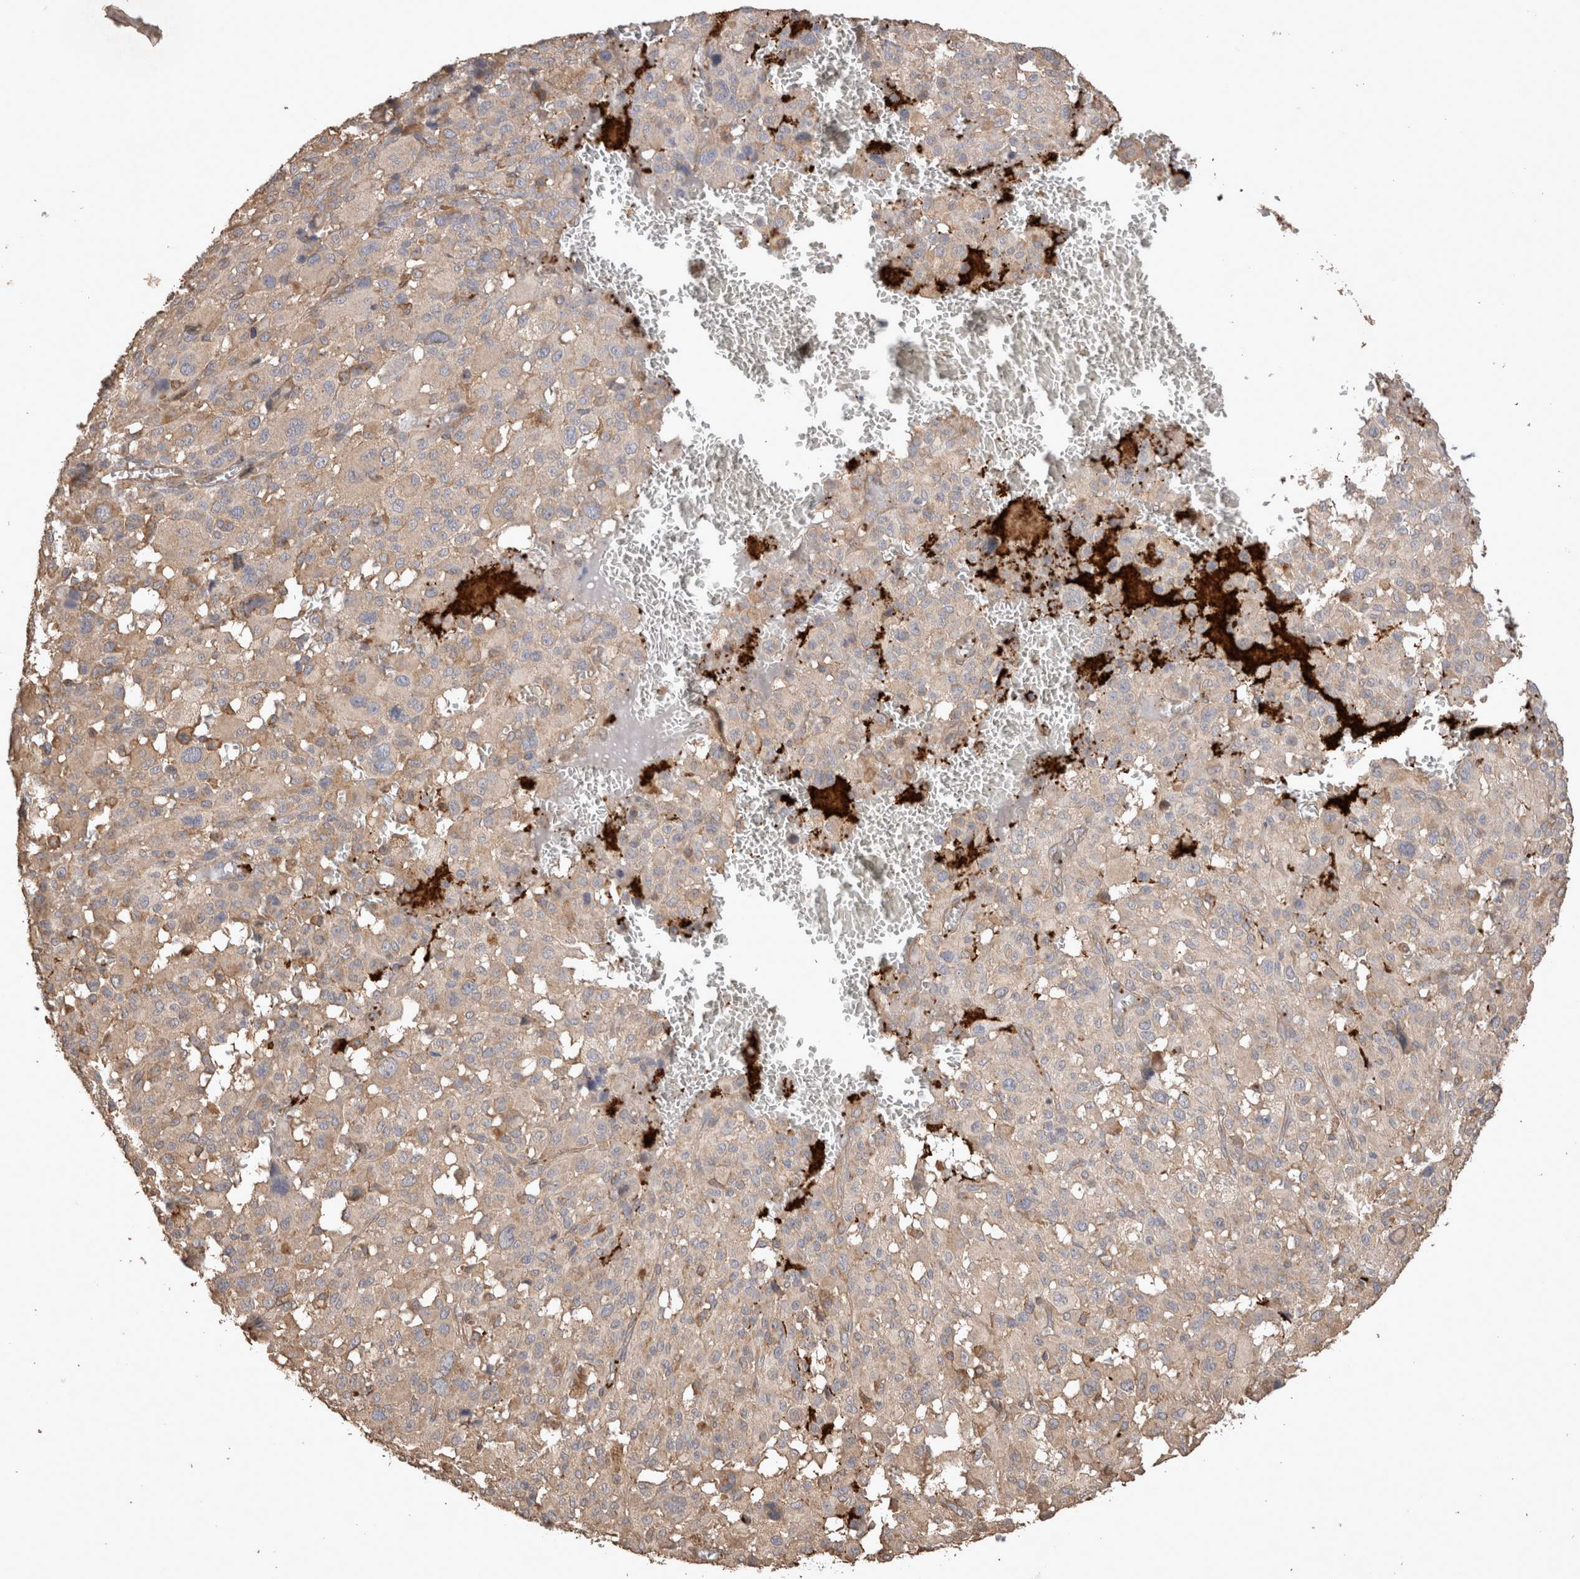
{"staining": {"intensity": "weak", "quantity": "<25%", "location": "cytoplasmic/membranous"}, "tissue": "melanoma", "cell_type": "Tumor cells", "image_type": "cancer", "snomed": [{"axis": "morphology", "description": "Malignant melanoma, Metastatic site"}, {"axis": "topography", "description": "Skin"}], "caption": "An immunohistochemistry histopathology image of melanoma is shown. There is no staining in tumor cells of melanoma.", "gene": "SNX31", "patient": {"sex": "female", "age": 74}}